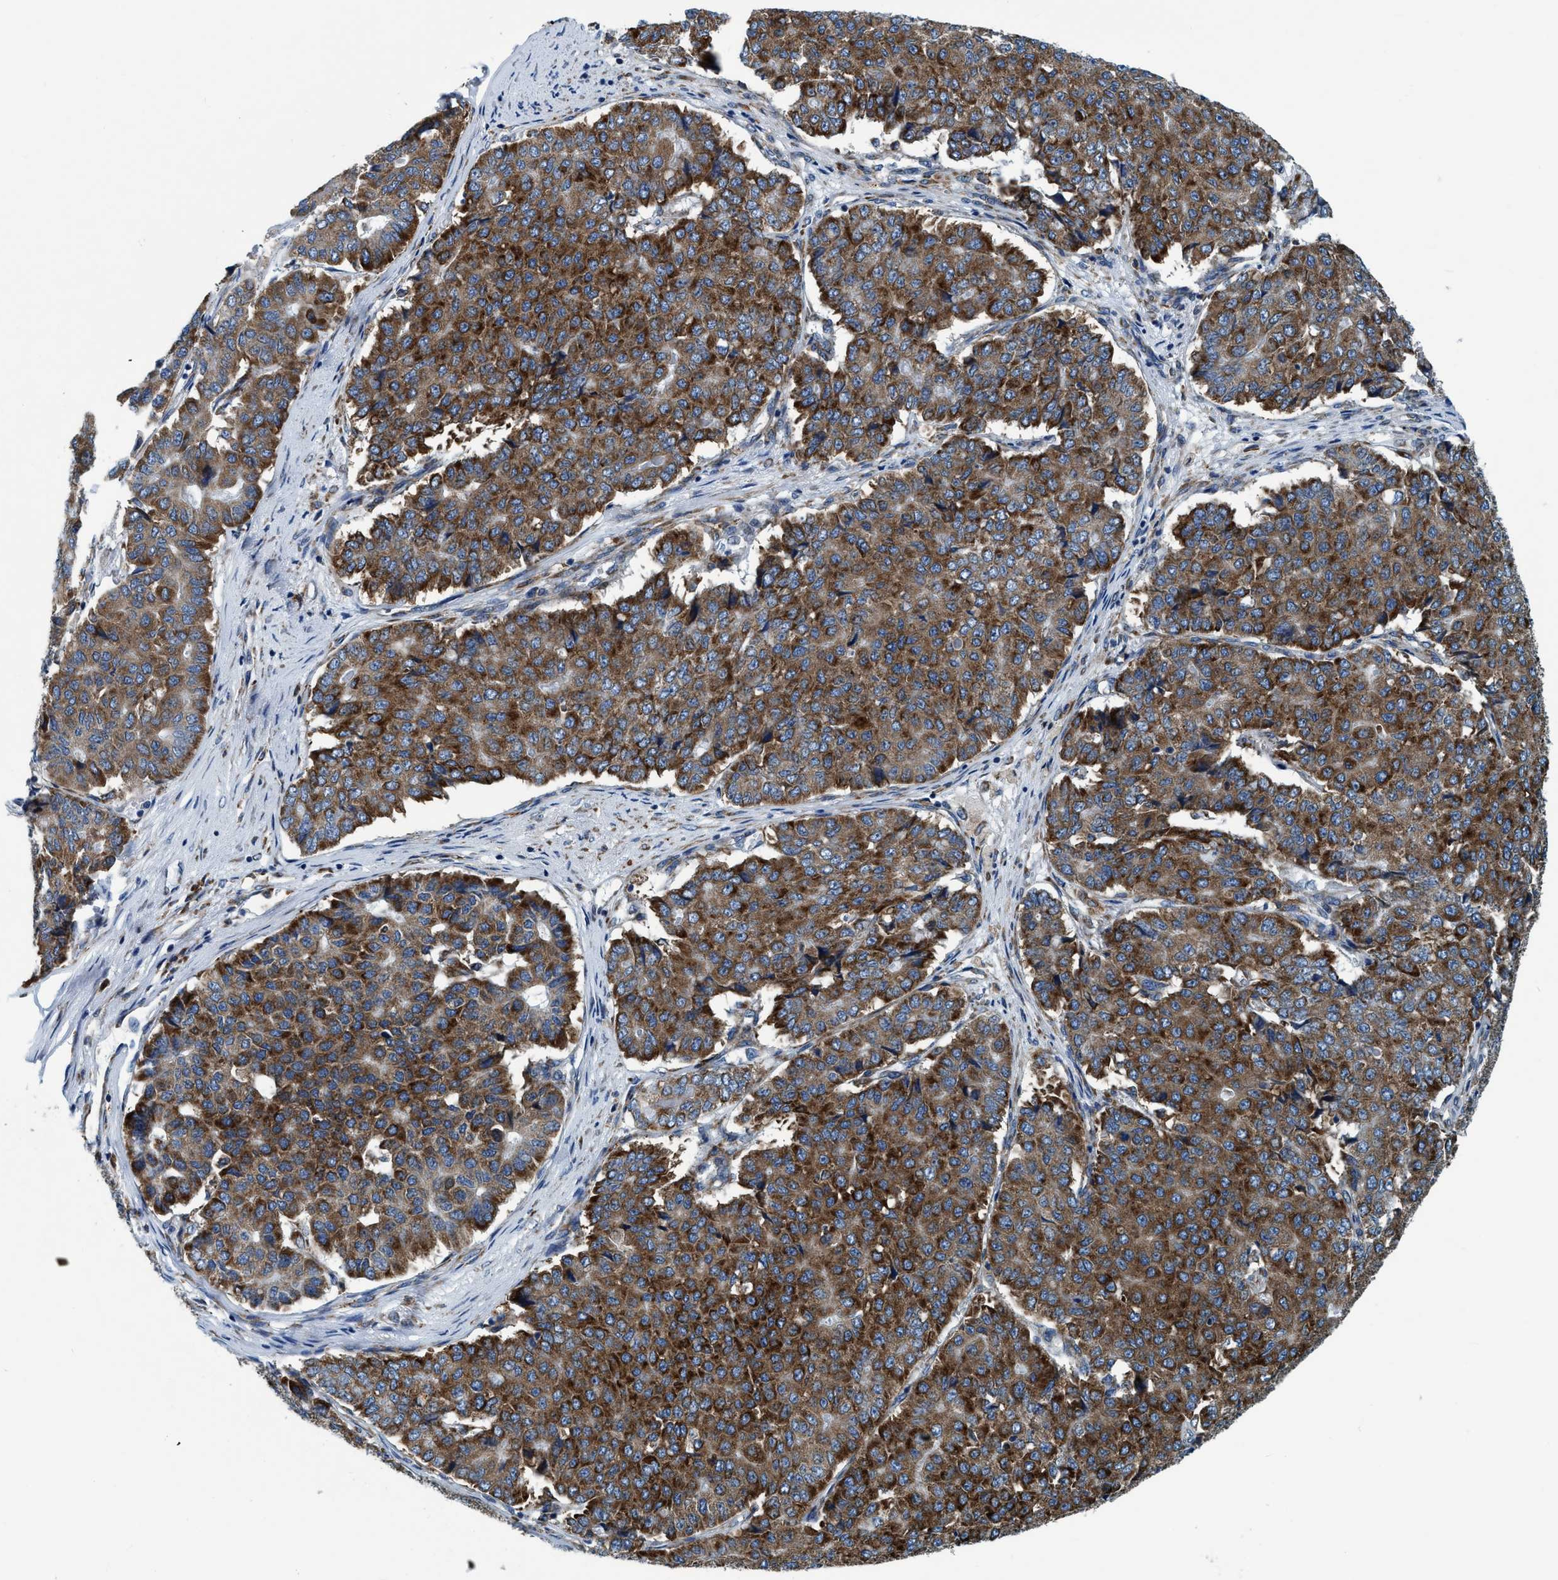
{"staining": {"intensity": "strong", "quantity": ">75%", "location": "cytoplasmic/membranous"}, "tissue": "pancreatic cancer", "cell_type": "Tumor cells", "image_type": "cancer", "snomed": [{"axis": "morphology", "description": "Adenocarcinoma, NOS"}, {"axis": "topography", "description": "Pancreas"}], "caption": "Strong cytoplasmic/membranous staining for a protein is identified in approximately >75% of tumor cells of pancreatic adenocarcinoma using immunohistochemistry.", "gene": "ARMC9", "patient": {"sex": "male", "age": 50}}